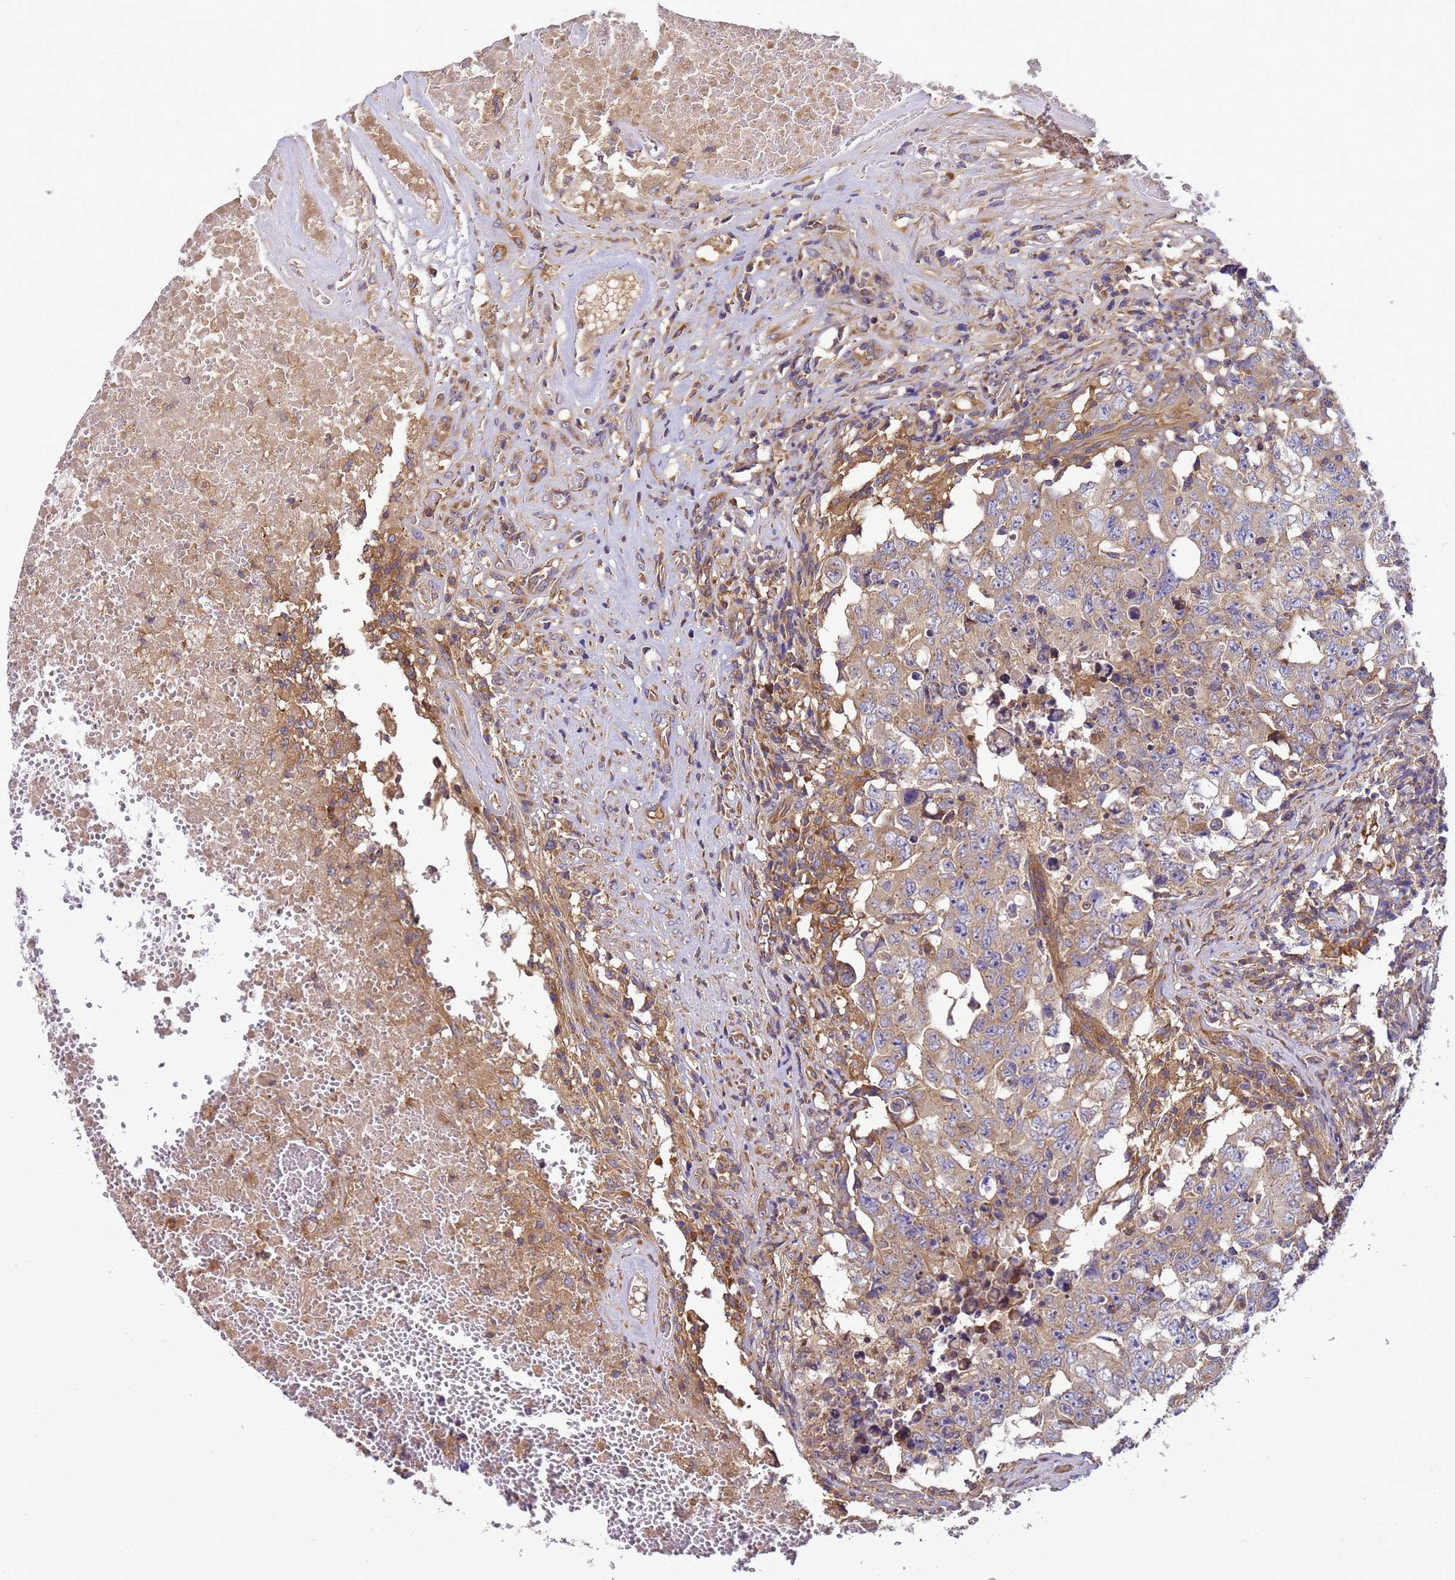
{"staining": {"intensity": "weak", "quantity": ">75%", "location": "cytoplasmic/membranous"}, "tissue": "testis cancer", "cell_type": "Tumor cells", "image_type": "cancer", "snomed": [{"axis": "morphology", "description": "Carcinoma, Embryonal, NOS"}, {"axis": "topography", "description": "Testis"}], "caption": "A high-resolution photomicrograph shows IHC staining of testis cancer (embryonal carcinoma), which demonstrates weak cytoplasmic/membranous expression in approximately >75% of tumor cells.", "gene": "BECN1", "patient": {"sex": "male", "age": 26}}